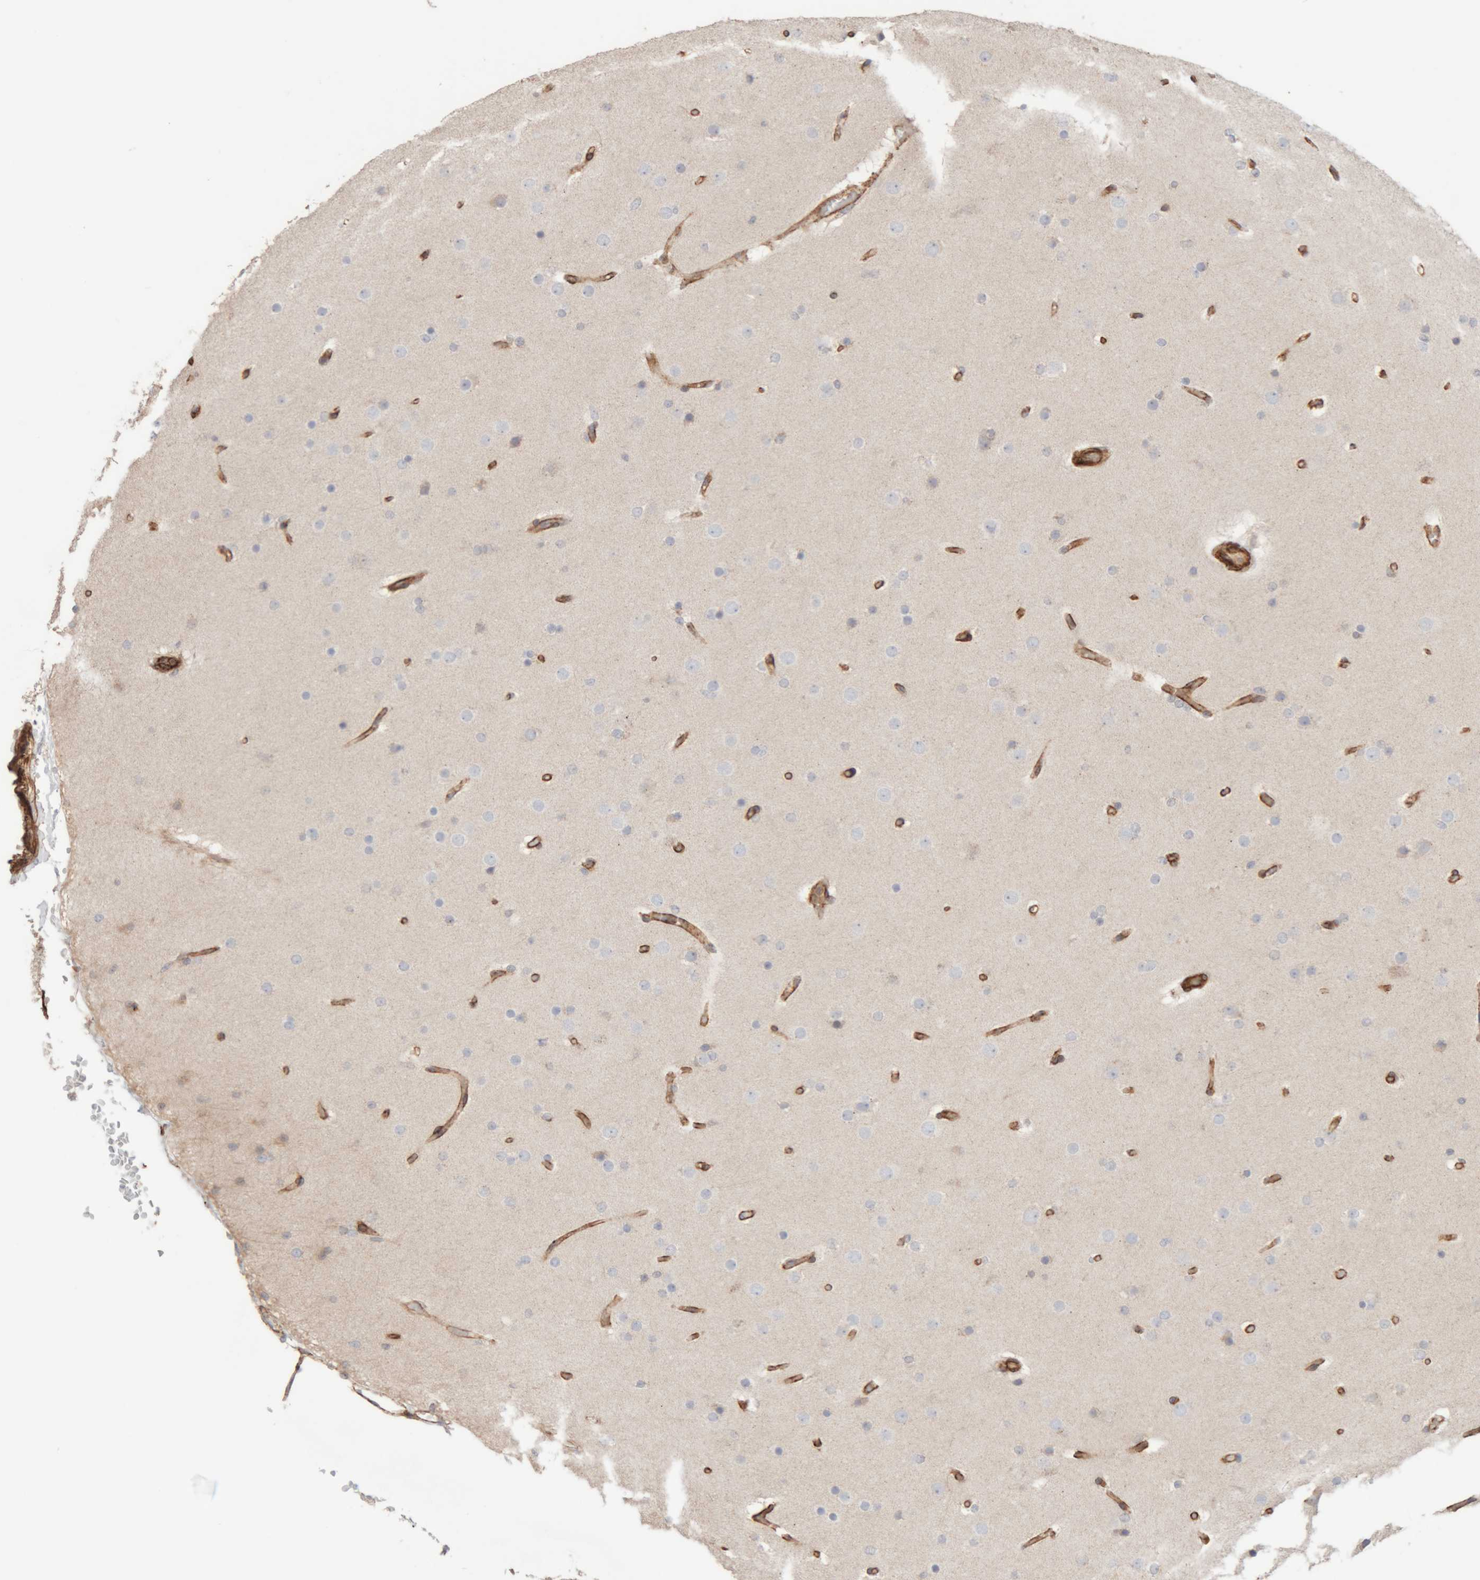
{"staining": {"intensity": "negative", "quantity": "none", "location": "none"}, "tissue": "glioma", "cell_type": "Tumor cells", "image_type": "cancer", "snomed": [{"axis": "morphology", "description": "Glioma, malignant, High grade"}, {"axis": "topography", "description": "Cerebral cortex"}], "caption": "A histopathology image of glioma stained for a protein shows no brown staining in tumor cells.", "gene": "RAB32", "patient": {"sex": "female", "age": 36}}